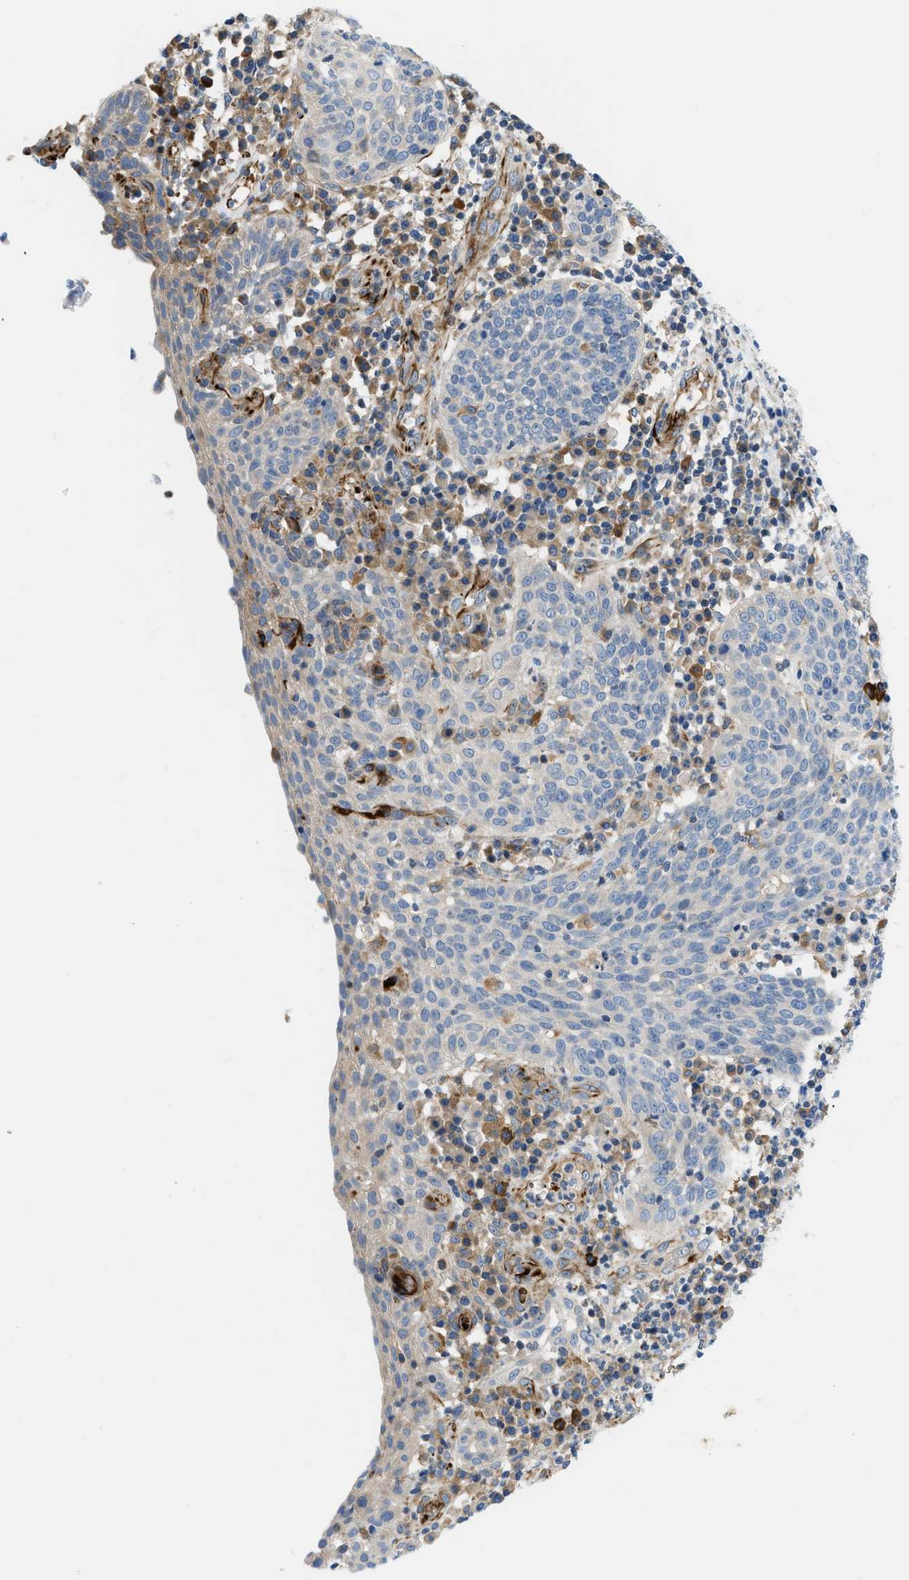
{"staining": {"intensity": "negative", "quantity": "none", "location": "none"}, "tissue": "cervical cancer", "cell_type": "Tumor cells", "image_type": "cancer", "snomed": [{"axis": "morphology", "description": "Squamous cell carcinoma, NOS"}, {"axis": "topography", "description": "Cervix"}], "caption": "DAB immunohistochemical staining of cervical squamous cell carcinoma shows no significant expression in tumor cells. (DAB IHC, high magnification).", "gene": "ZNF831", "patient": {"sex": "female", "age": 34}}